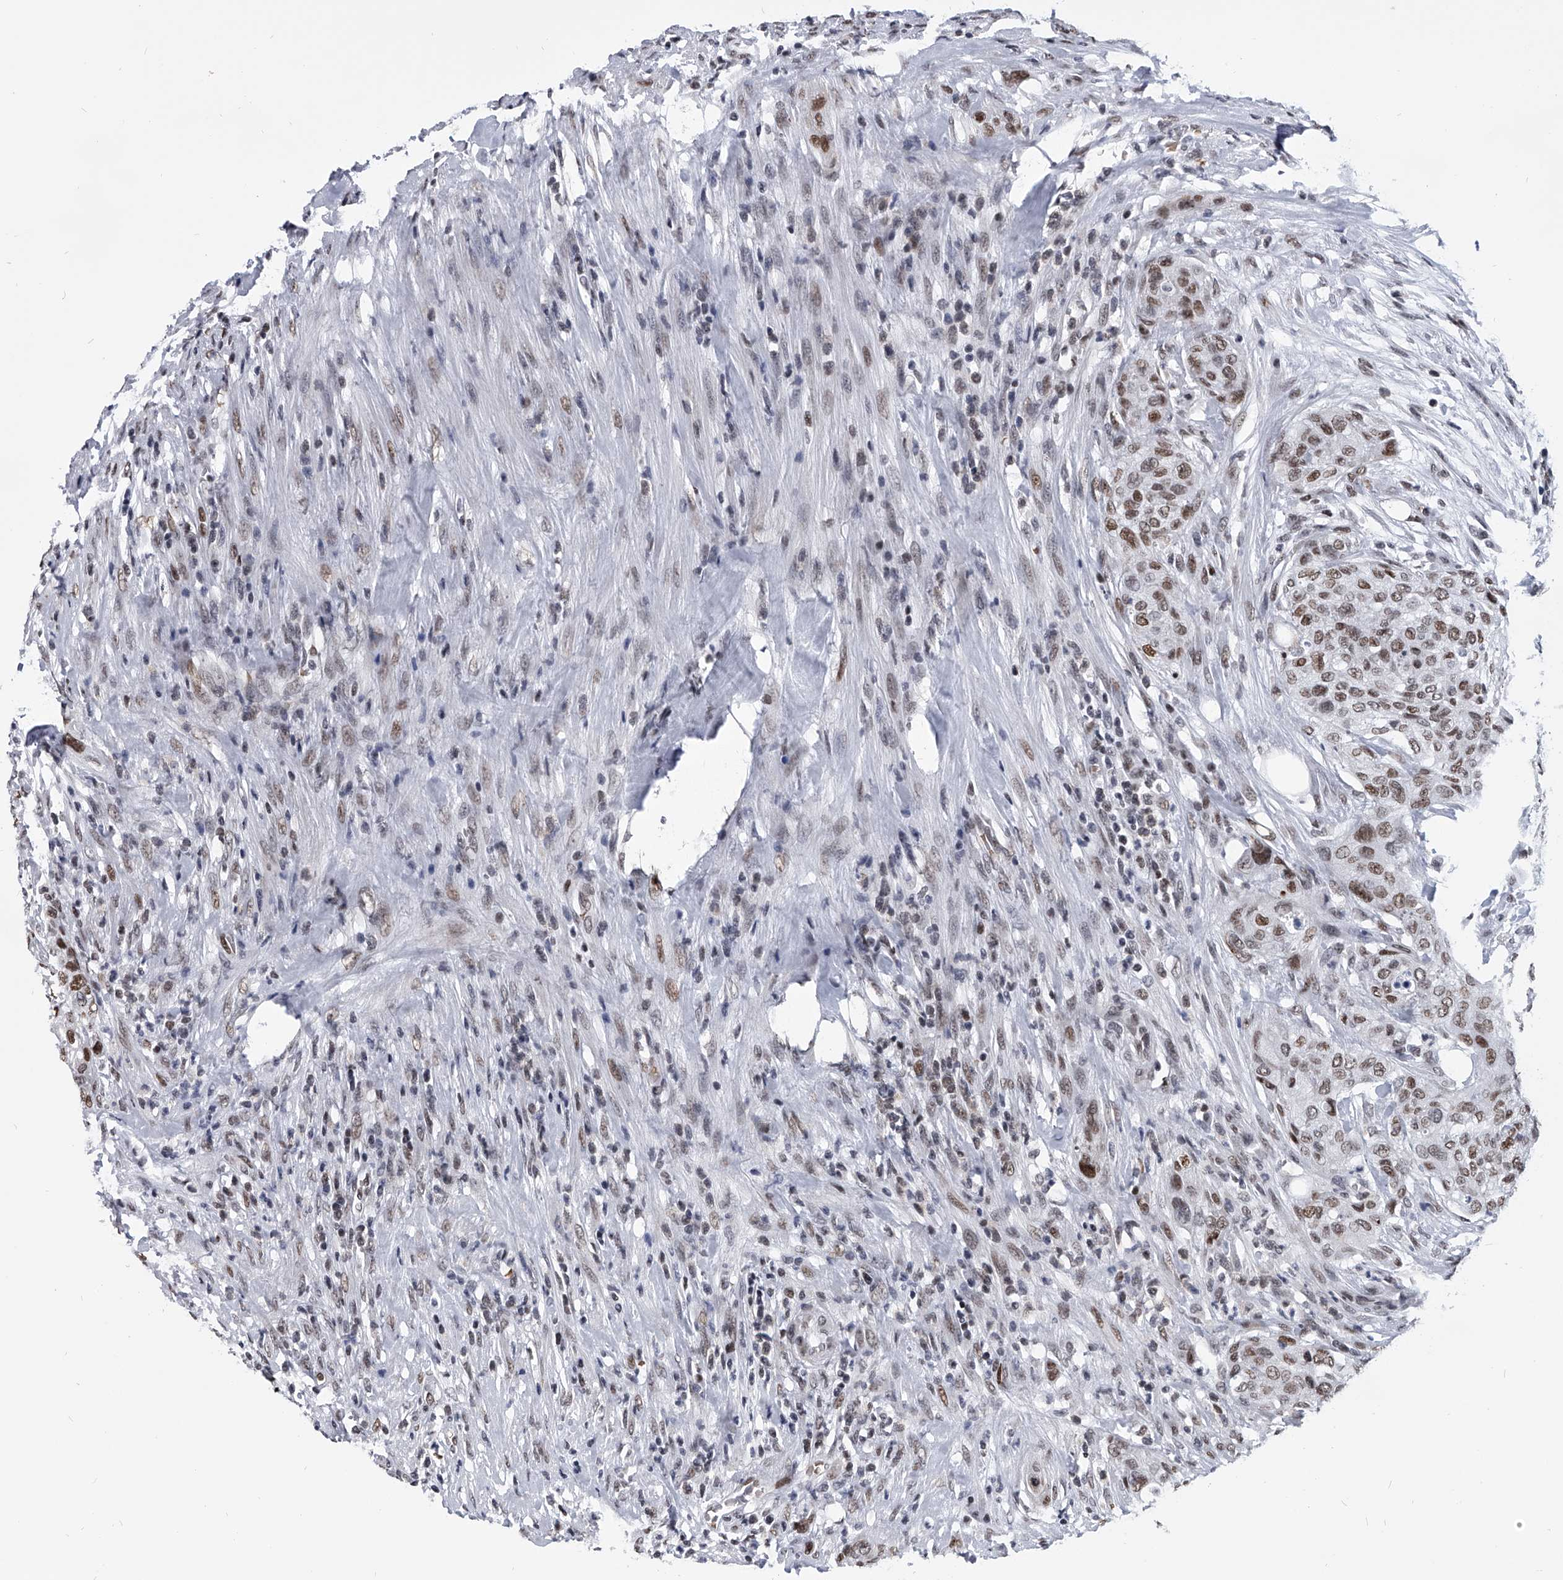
{"staining": {"intensity": "moderate", "quantity": ">75%", "location": "nuclear"}, "tissue": "urothelial cancer", "cell_type": "Tumor cells", "image_type": "cancer", "snomed": [{"axis": "morphology", "description": "Urothelial carcinoma, High grade"}, {"axis": "topography", "description": "Urinary bladder"}], "caption": "An IHC histopathology image of tumor tissue is shown. Protein staining in brown labels moderate nuclear positivity in urothelial cancer within tumor cells.", "gene": "SIM2", "patient": {"sex": "male", "age": 35}}